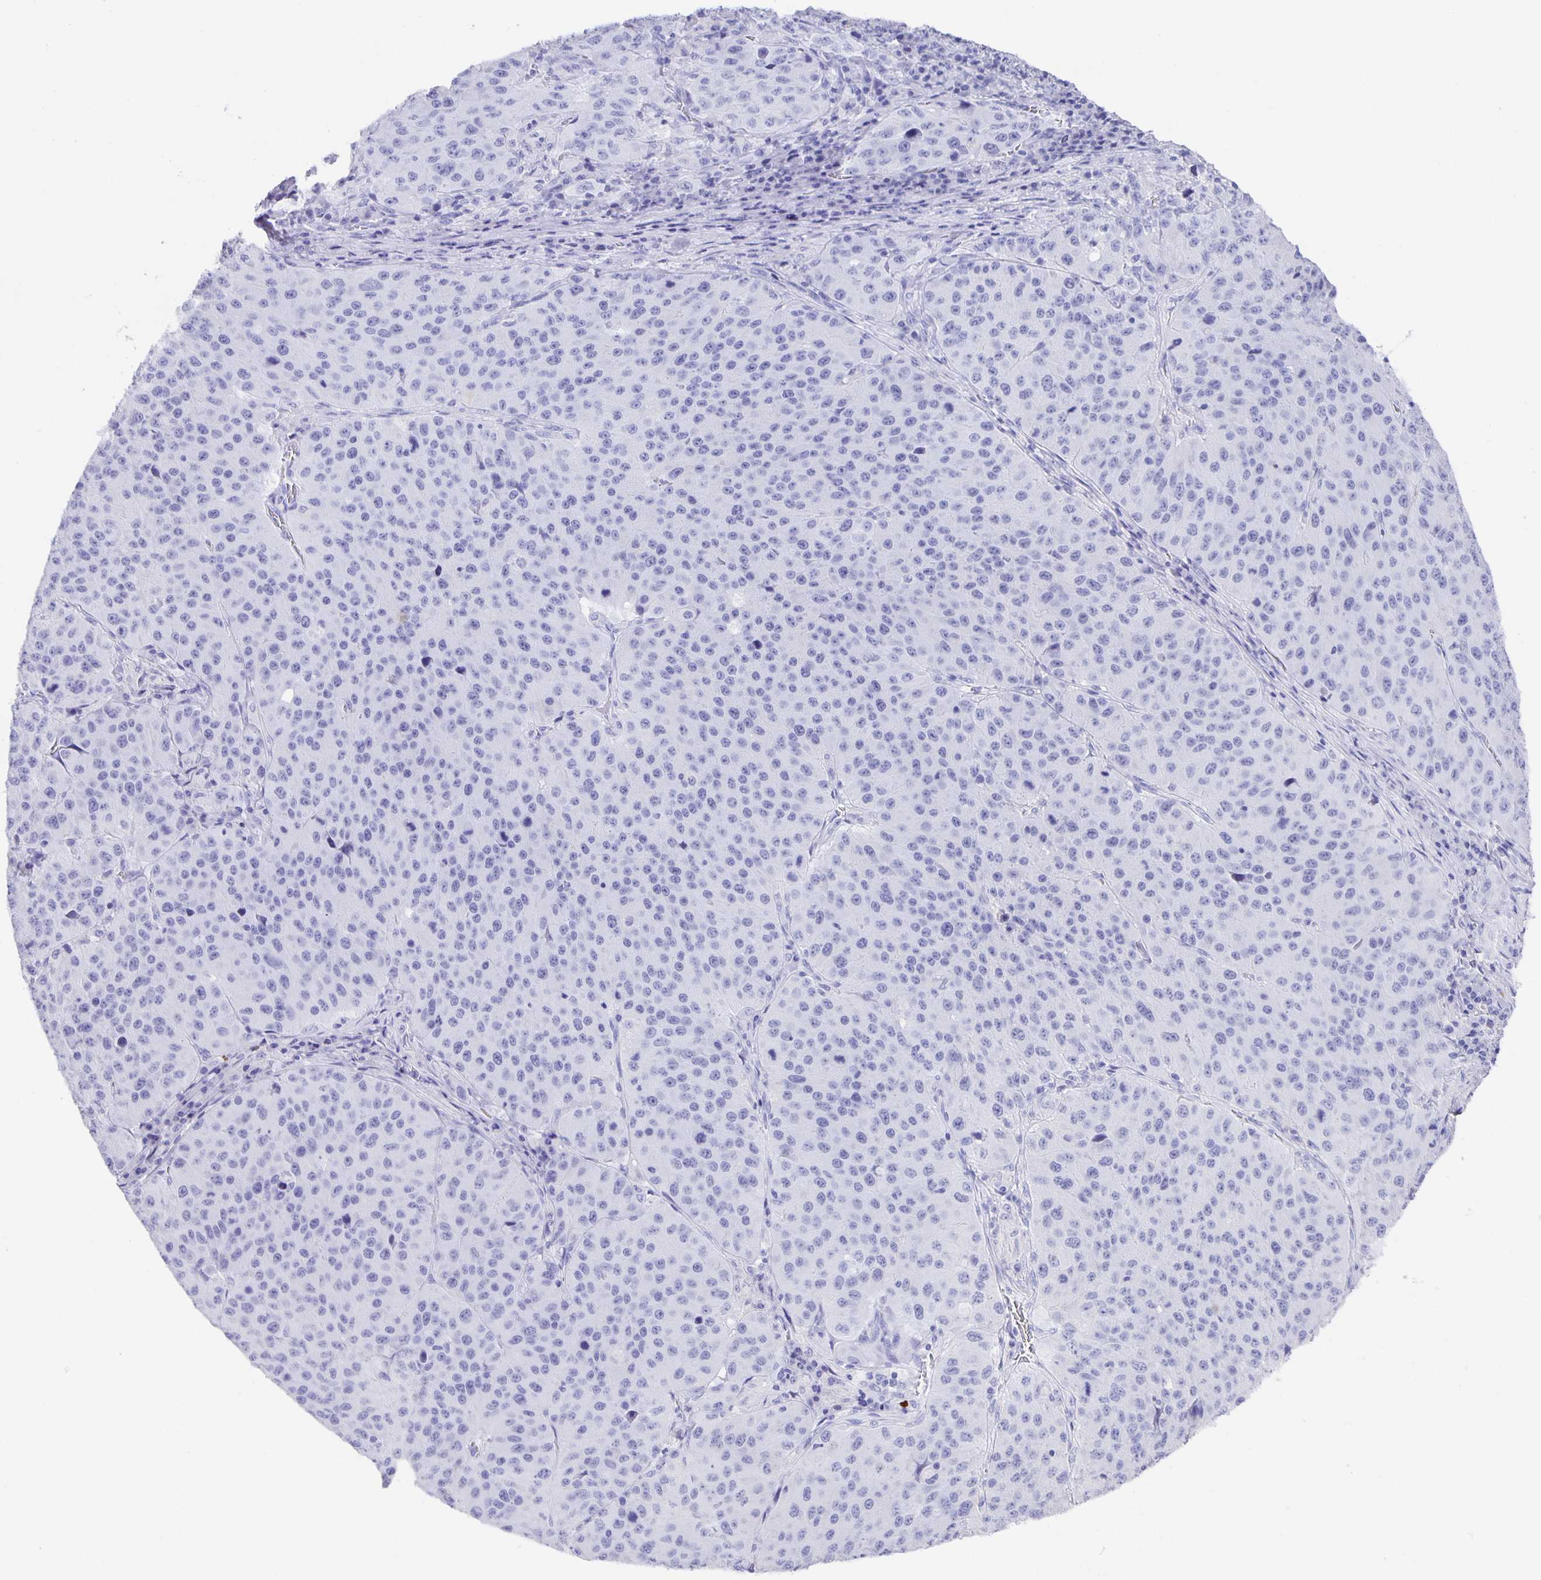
{"staining": {"intensity": "negative", "quantity": "none", "location": "none"}, "tissue": "stomach cancer", "cell_type": "Tumor cells", "image_type": "cancer", "snomed": [{"axis": "morphology", "description": "Adenocarcinoma, NOS"}, {"axis": "topography", "description": "Stomach"}], "caption": "Tumor cells show no significant expression in stomach cancer (adenocarcinoma). (DAB (3,3'-diaminobenzidine) immunohistochemistry (IHC) with hematoxylin counter stain).", "gene": "GUCA2A", "patient": {"sex": "male", "age": 71}}